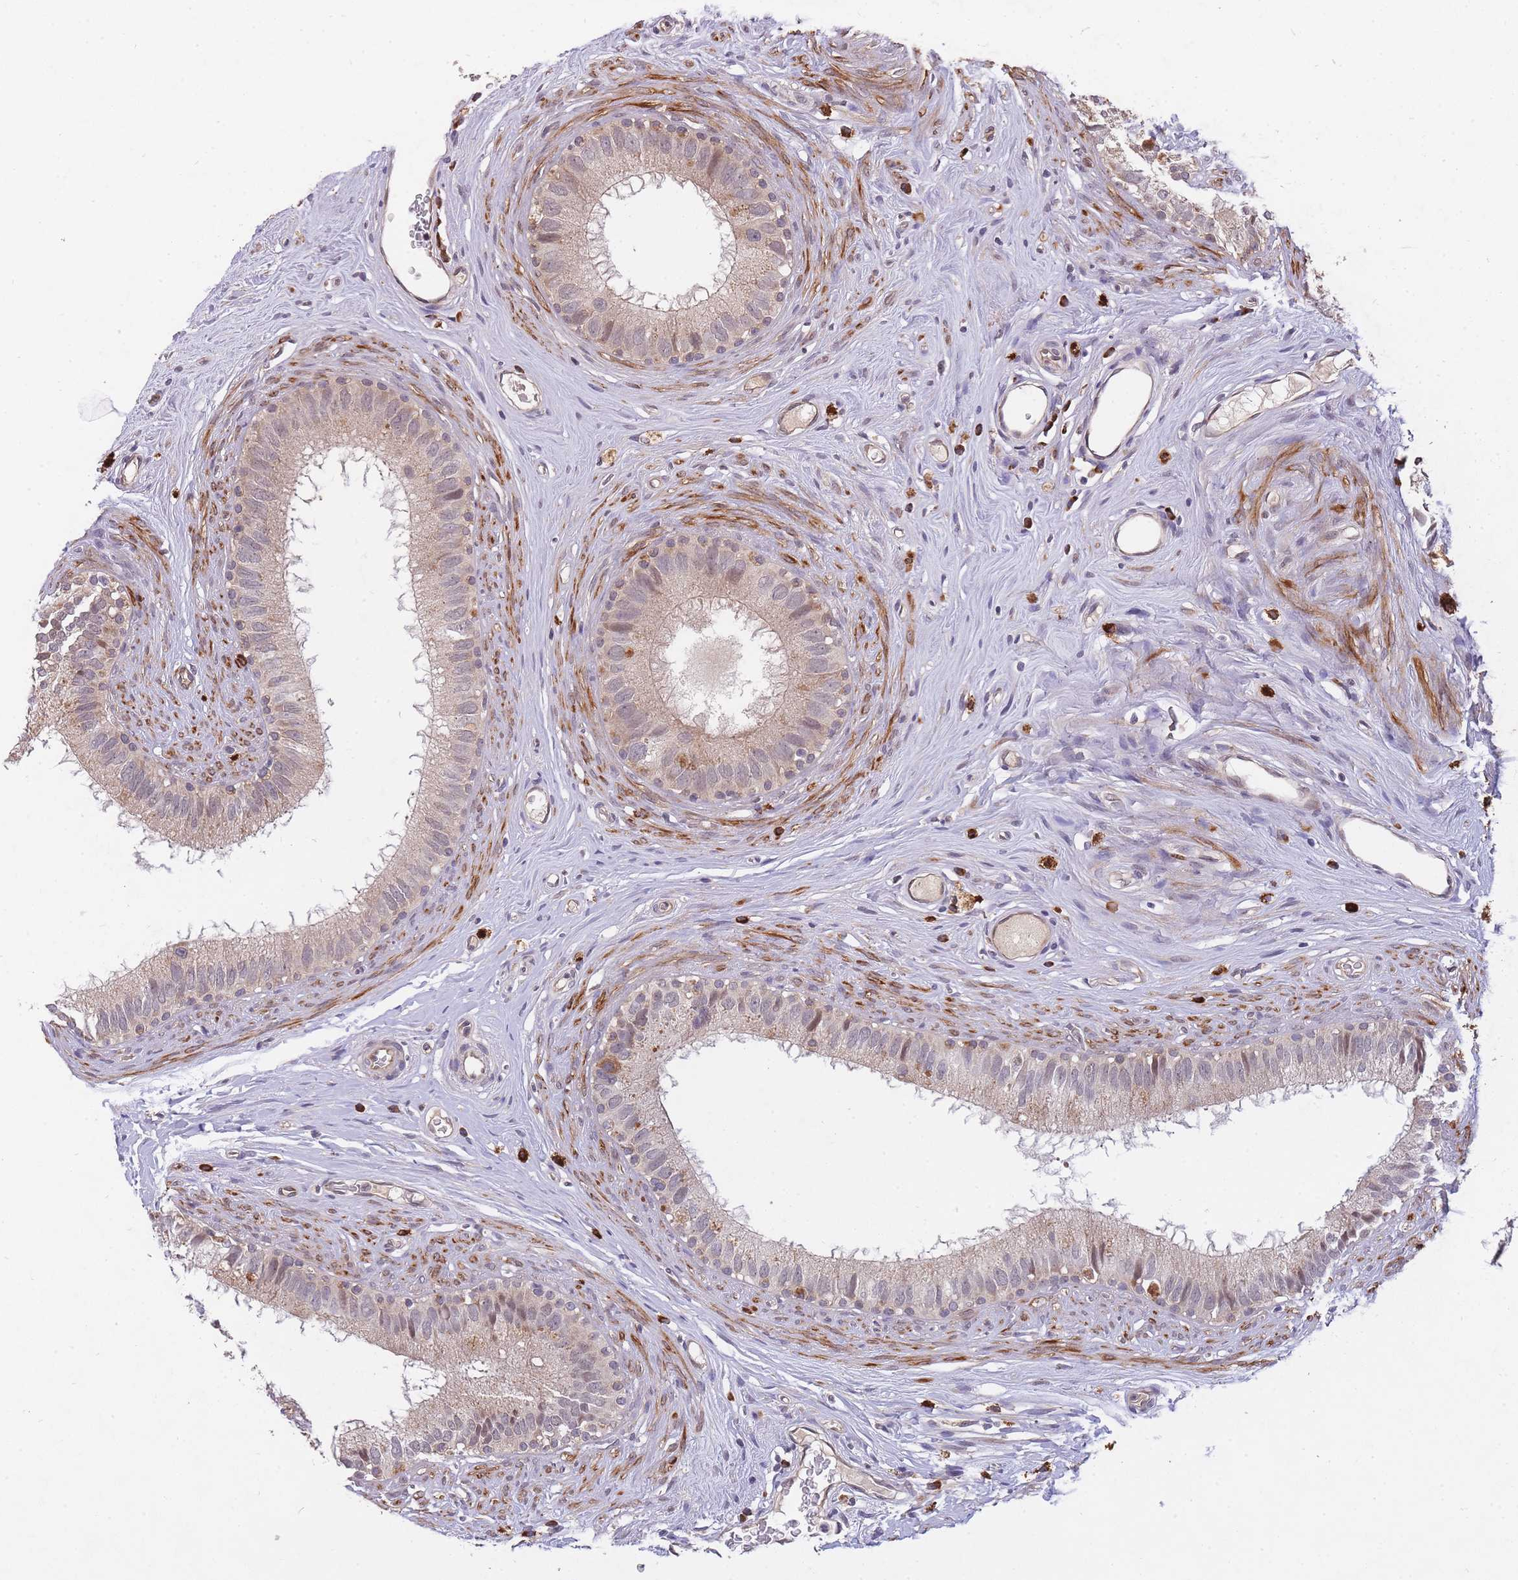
{"staining": {"intensity": "weak", "quantity": ">75%", "location": "cytoplasmic/membranous,nuclear"}, "tissue": "epididymis", "cell_type": "Glandular cells", "image_type": "normal", "snomed": [{"axis": "morphology", "description": "Normal tissue, NOS"}, {"axis": "topography", "description": "Epididymis"}], "caption": "Protein expression analysis of normal epididymis displays weak cytoplasmic/membranous,nuclear staining in approximately >75% of glandular cells. The staining was performed using DAB (3,3'-diaminobenzidine), with brown indicating positive protein expression. Nuclei are stained blue with hematoxylin.", "gene": "SMC6", "patient": {"sex": "male", "age": 80}}